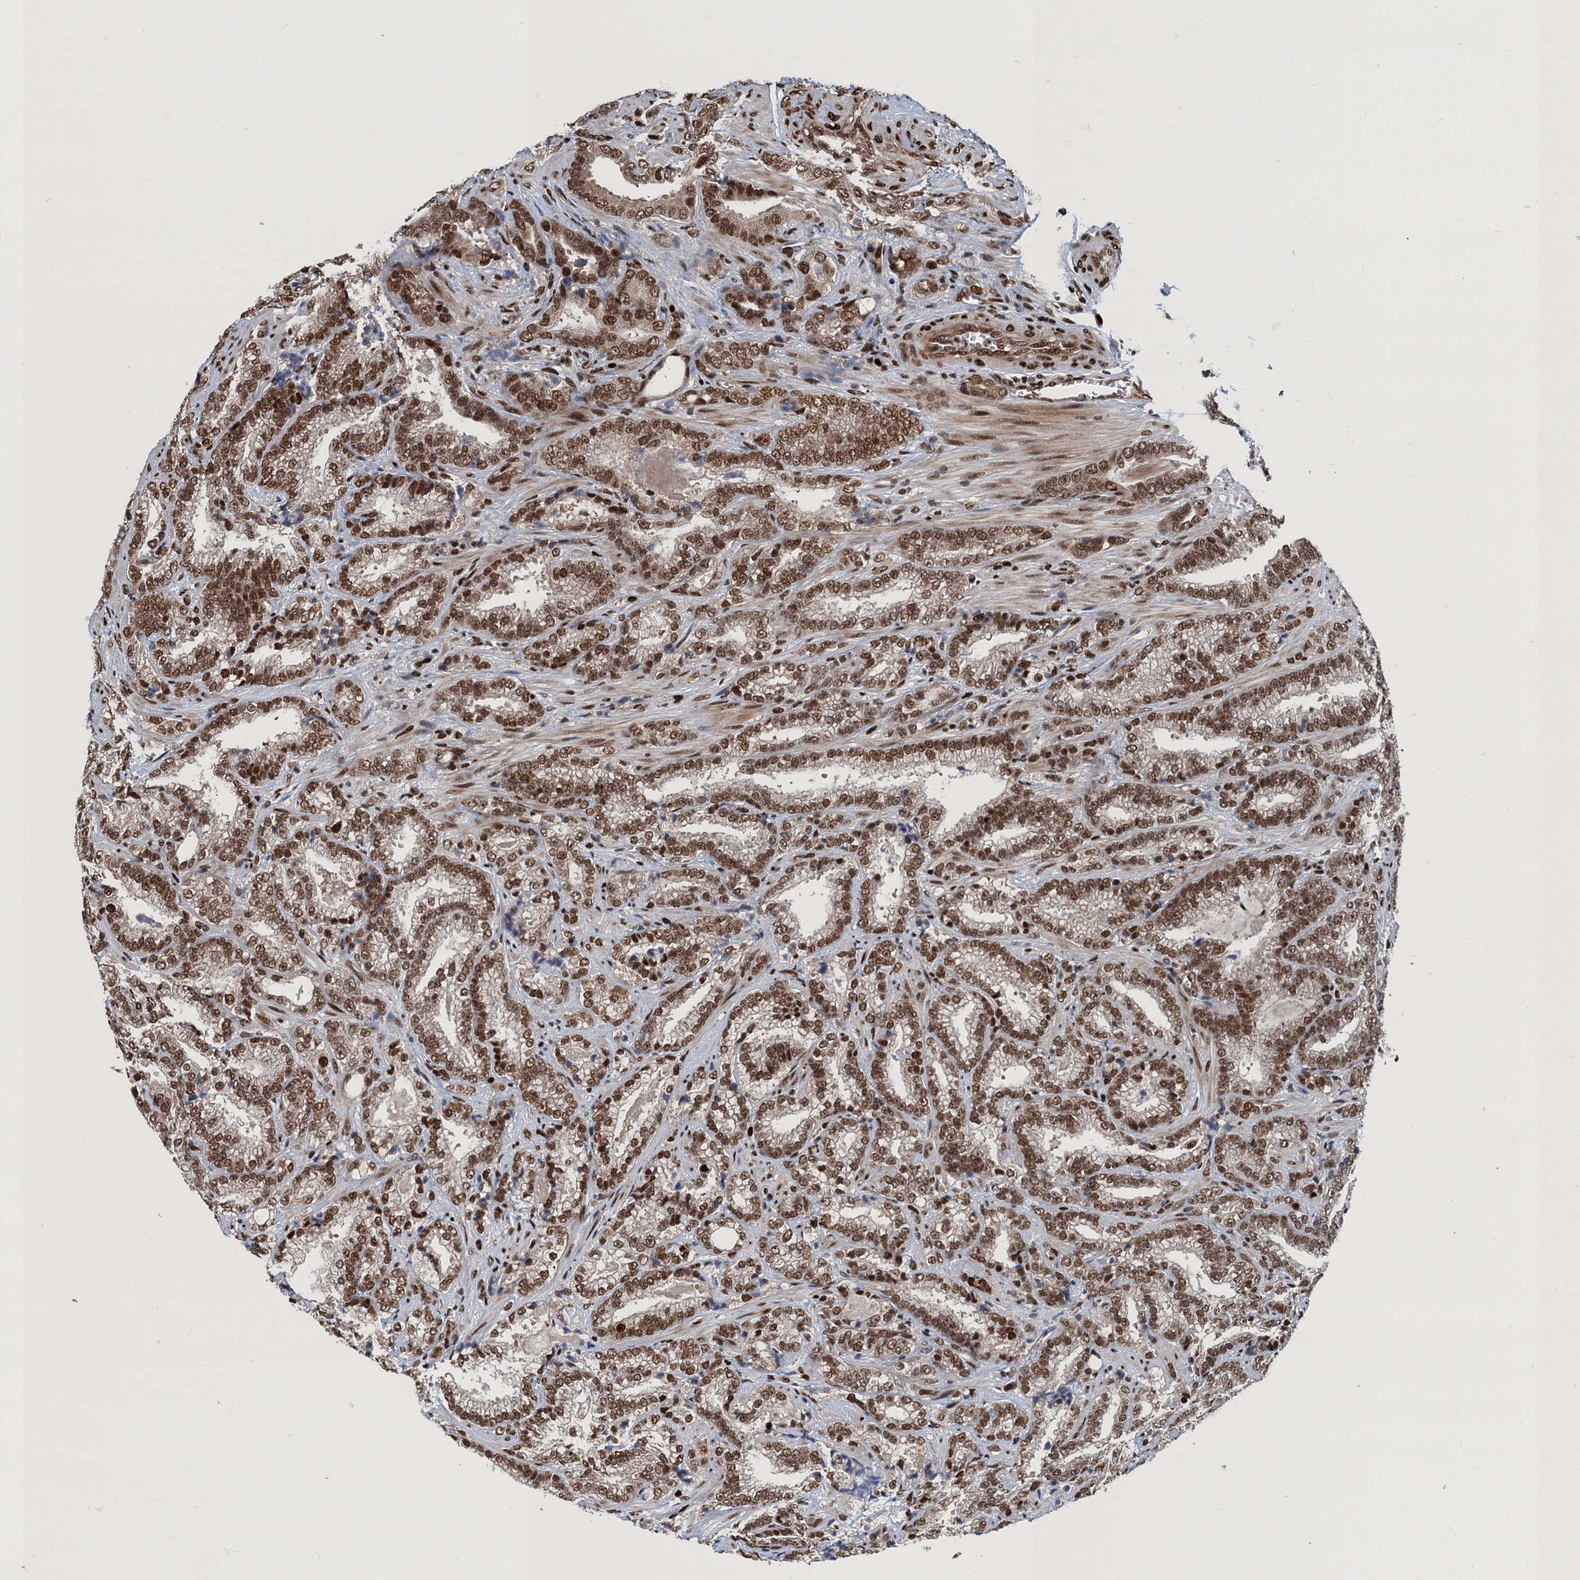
{"staining": {"intensity": "moderate", "quantity": ">75%", "location": "nuclear"}, "tissue": "prostate cancer", "cell_type": "Tumor cells", "image_type": "cancer", "snomed": [{"axis": "morphology", "description": "Adenocarcinoma, High grade"}, {"axis": "topography", "description": "Prostate and seminal vesicle, NOS"}], "caption": "Prostate high-grade adenocarcinoma stained with a protein marker demonstrates moderate staining in tumor cells.", "gene": "PPP4R1", "patient": {"sex": "male", "age": 67}}